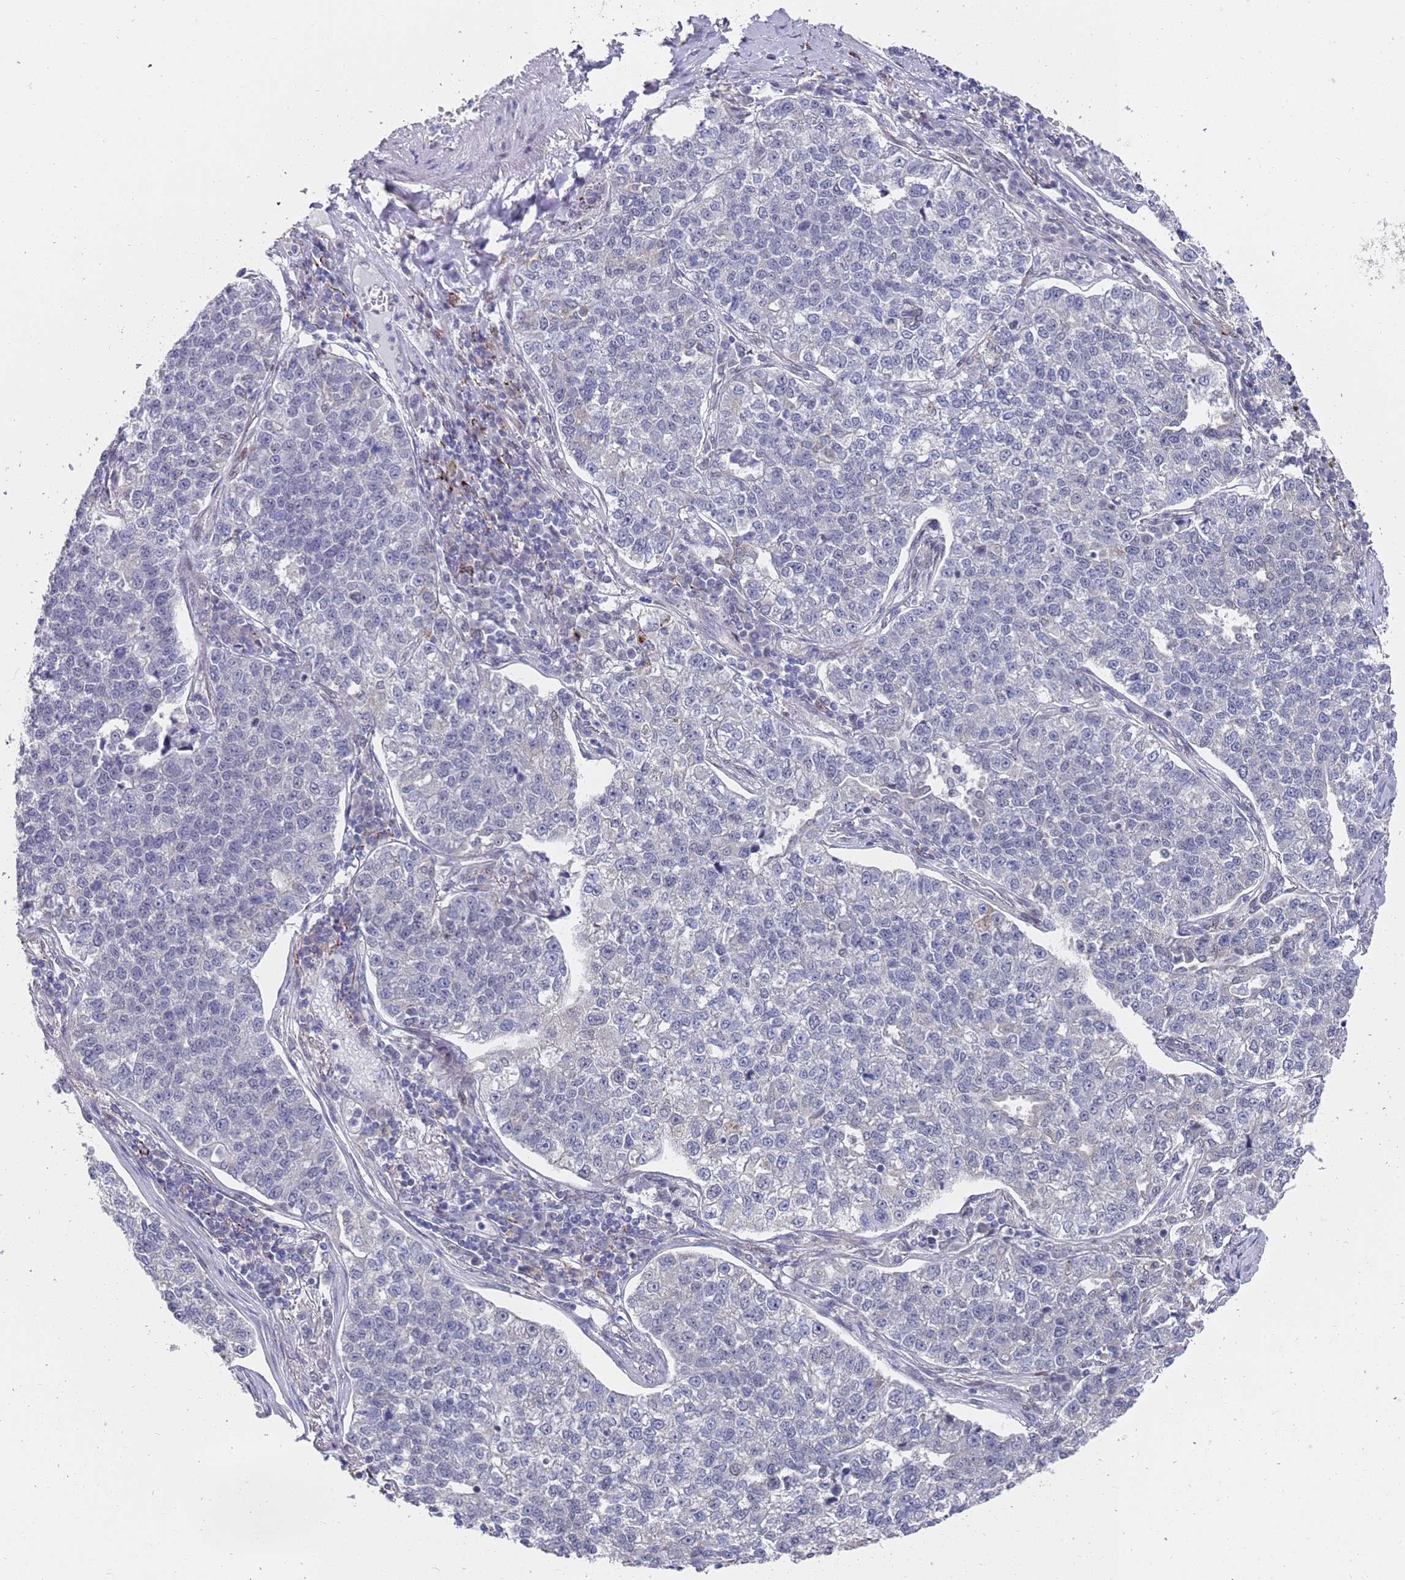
{"staining": {"intensity": "negative", "quantity": "none", "location": "none"}, "tissue": "lung cancer", "cell_type": "Tumor cells", "image_type": "cancer", "snomed": [{"axis": "morphology", "description": "Adenocarcinoma, NOS"}, {"axis": "topography", "description": "Lung"}], "caption": "A high-resolution histopathology image shows immunohistochemistry staining of lung cancer, which reveals no significant positivity in tumor cells. (Stains: DAB immunohistochemistry (IHC) with hematoxylin counter stain, Microscopy: brightfield microscopy at high magnification).", "gene": "COPS6", "patient": {"sex": "male", "age": 49}}